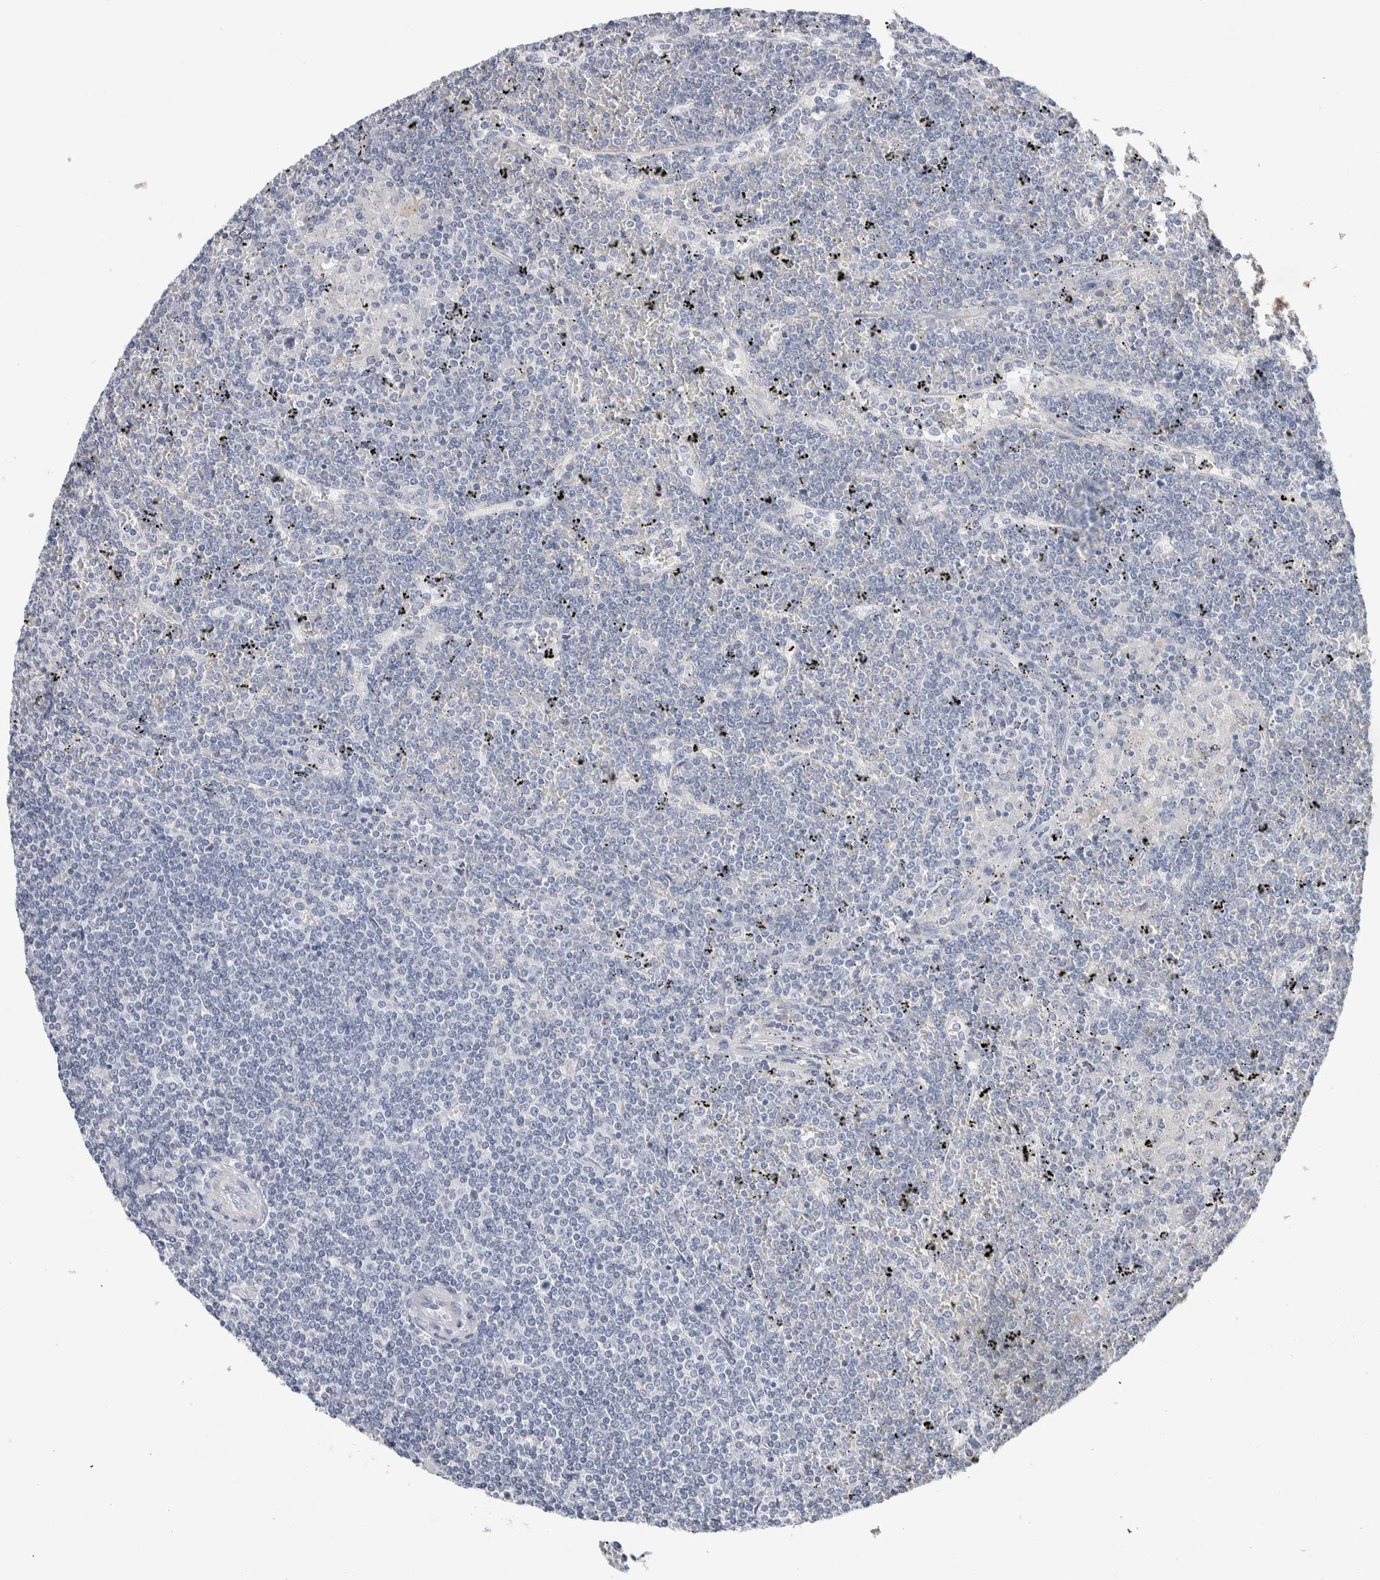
{"staining": {"intensity": "negative", "quantity": "none", "location": "none"}, "tissue": "lymphoma", "cell_type": "Tumor cells", "image_type": "cancer", "snomed": [{"axis": "morphology", "description": "Malignant lymphoma, non-Hodgkin's type, Low grade"}, {"axis": "topography", "description": "Spleen"}], "caption": "DAB (3,3'-diaminobenzidine) immunohistochemical staining of malignant lymphoma, non-Hodgkin's type (low-grade) shows no significant positivity in tumor cells. Brightfield microscopy of immunohistochemistry (IHC) stained with DAB (brown) and hematoxylin (blue), captured at high magnification.", "gene": "SCN2A", "patient": {"sex": "female", "age": 19}}